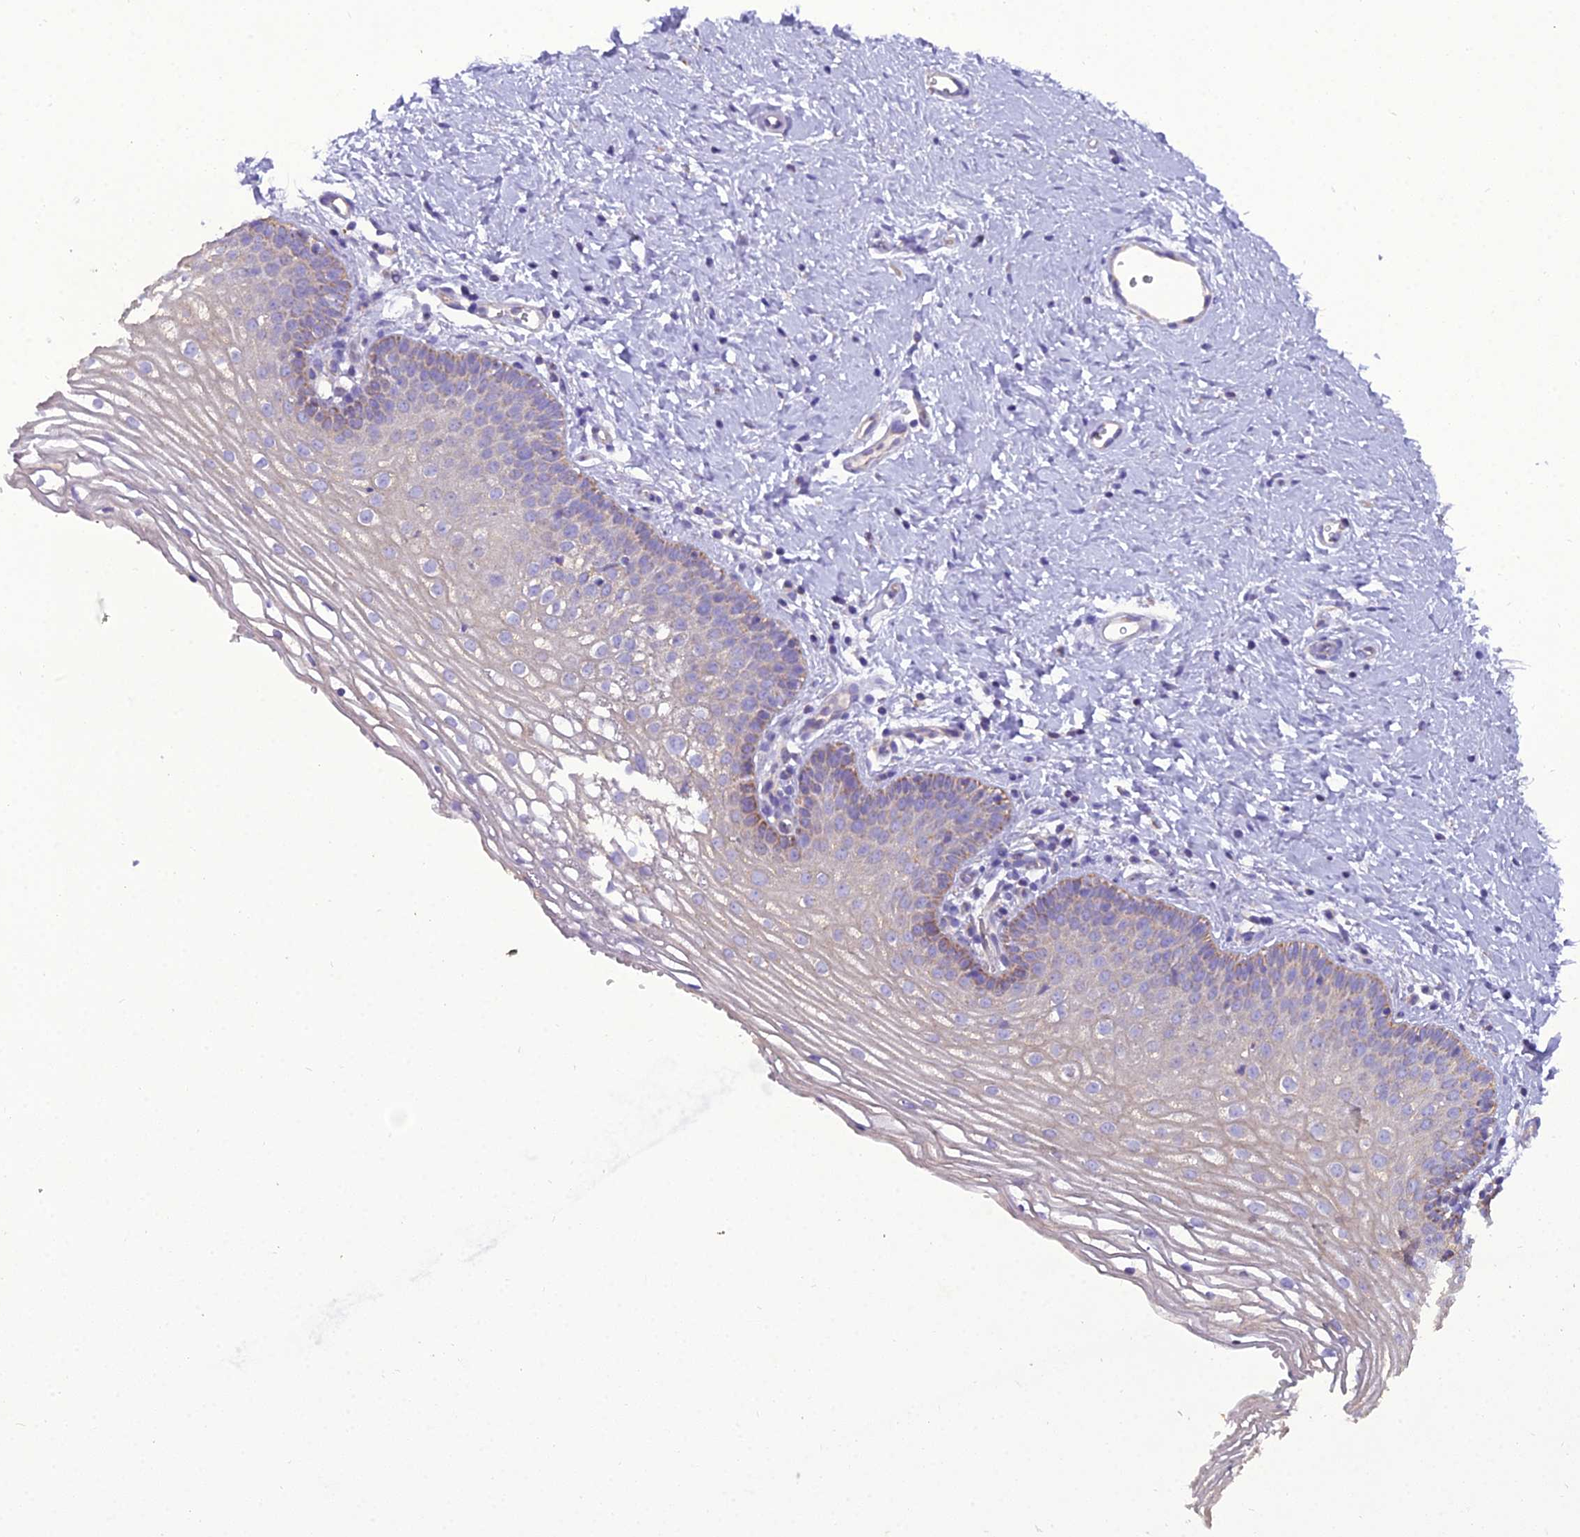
{"staining": {"intensity": "moderate", "quantity": "<25%", "location": "cytoplasmic/membranous"}, "tissue": "vagina", "cell_type": "Squamous epithelial cells", "image_type": "normal", "snomed": [{"axis": "morphology", "description": "Normal tissue, NOS"}, {"axis": "topography", "description": "Vagina"}], "caption": "This photomicrograph displays immunohistochemistry staining of benign human vagina, with low moderate cytoplasmic/membranous staining in approximately <25% of squamous epithelial cells.", "gene": "GPD1", "patient": {"sex": "female", "age": 32}}